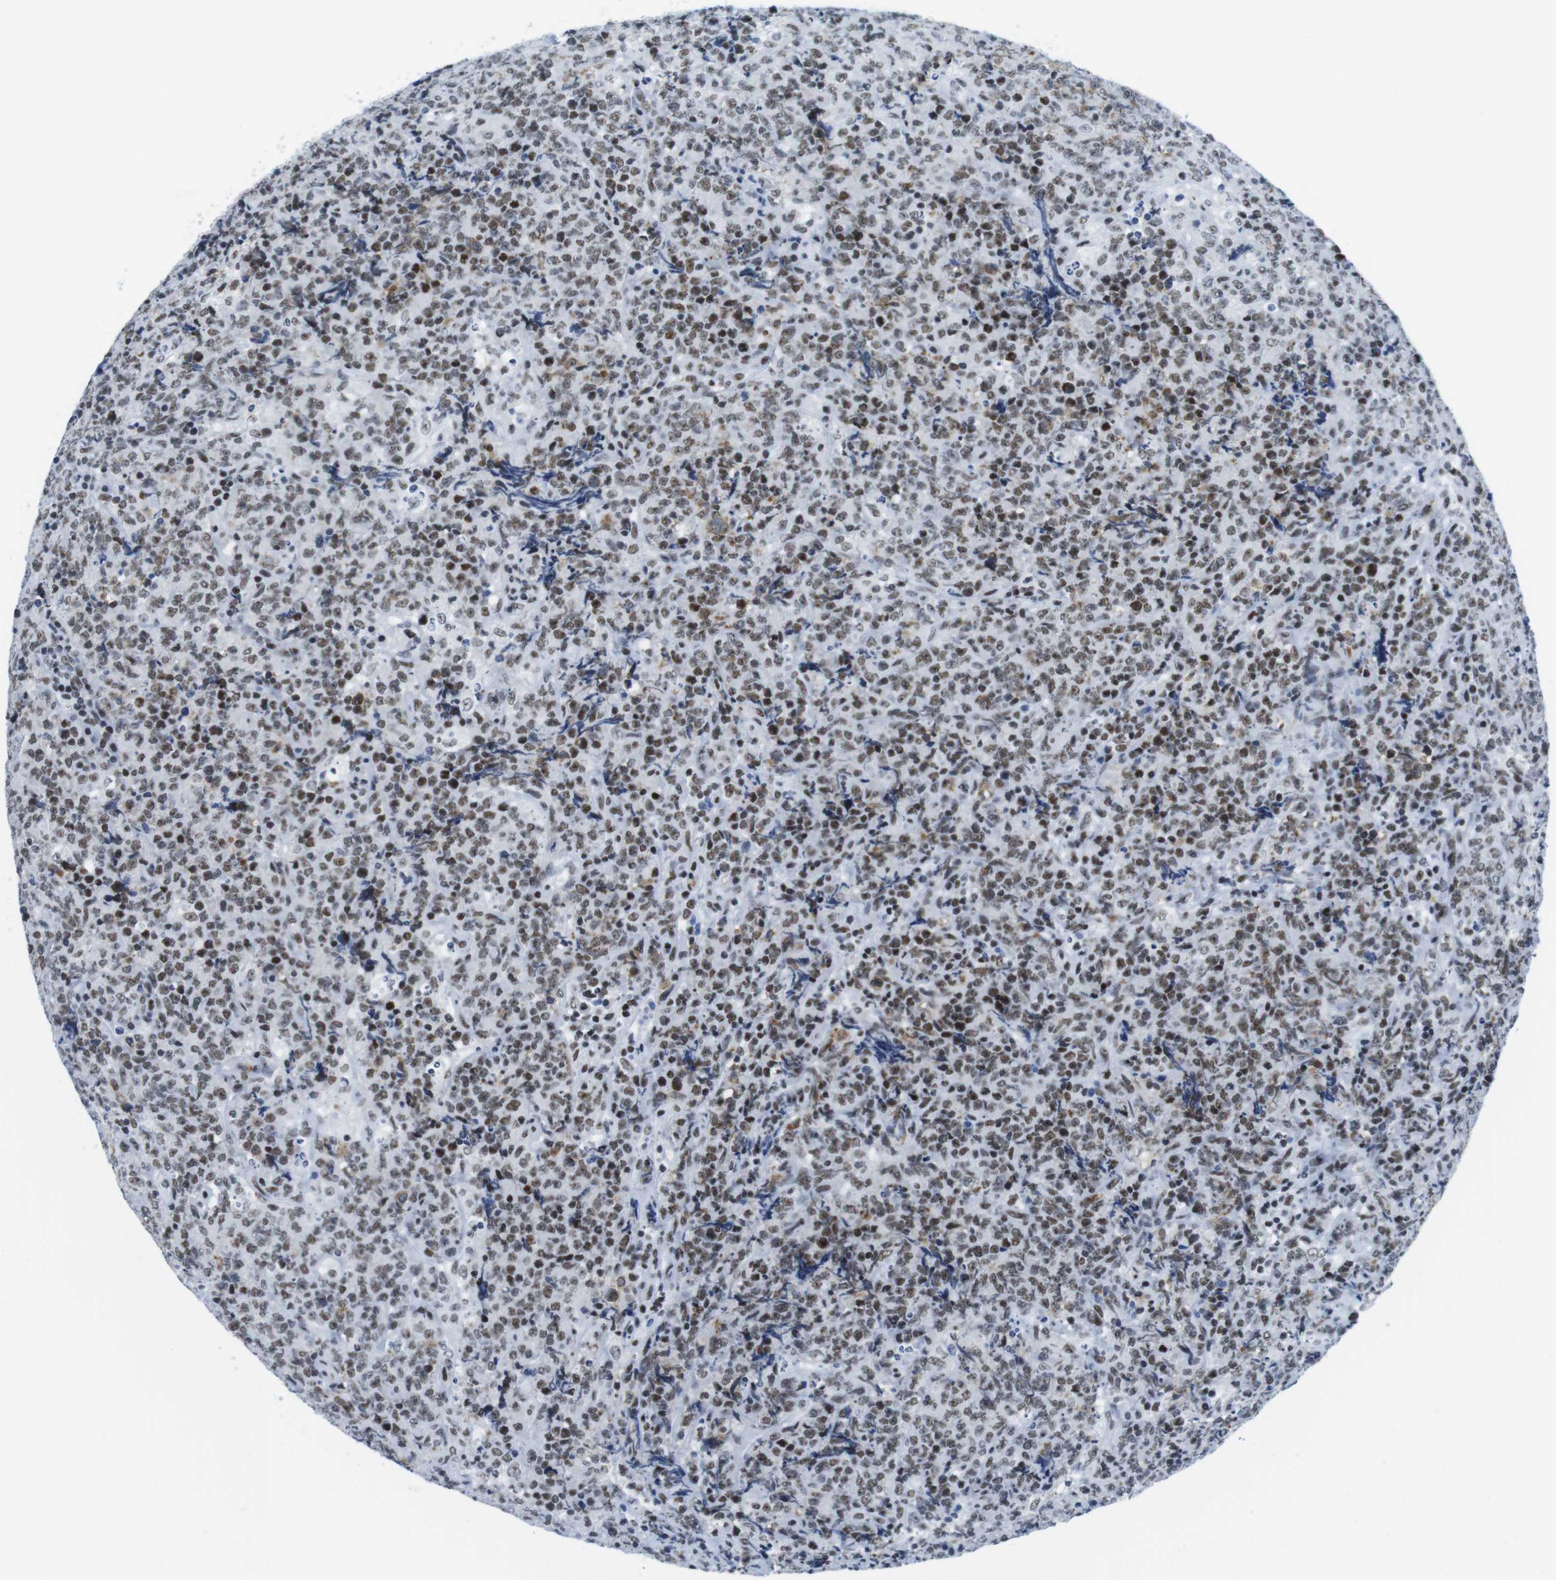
{"staining": {"intensity": "moderate", "quantity": ">75%", "location": "nuclear"}, "tissue": "lymphoma", "cell_type": "Tumor cells", "image_type": "cancer", "snomed": [{"axis": "morphology", "description": "Malignant lymphoma, non-Hodgkin's type, High grade"}, {"axis": "topography", "description": "Tonsil"}], "caption": "High-magnification brightfield microscopy of lymphoma stained with DAB (brown) and counterstained with hematoxylin (blue). tumor cells exhibit moderate nuclear staining is present in approximately>75% of cells. (DAB IHC, brown staining for protein, blue staining for nuclei).", "gene": "IFI16", "patient": {"sex": "female", "age": 36}}